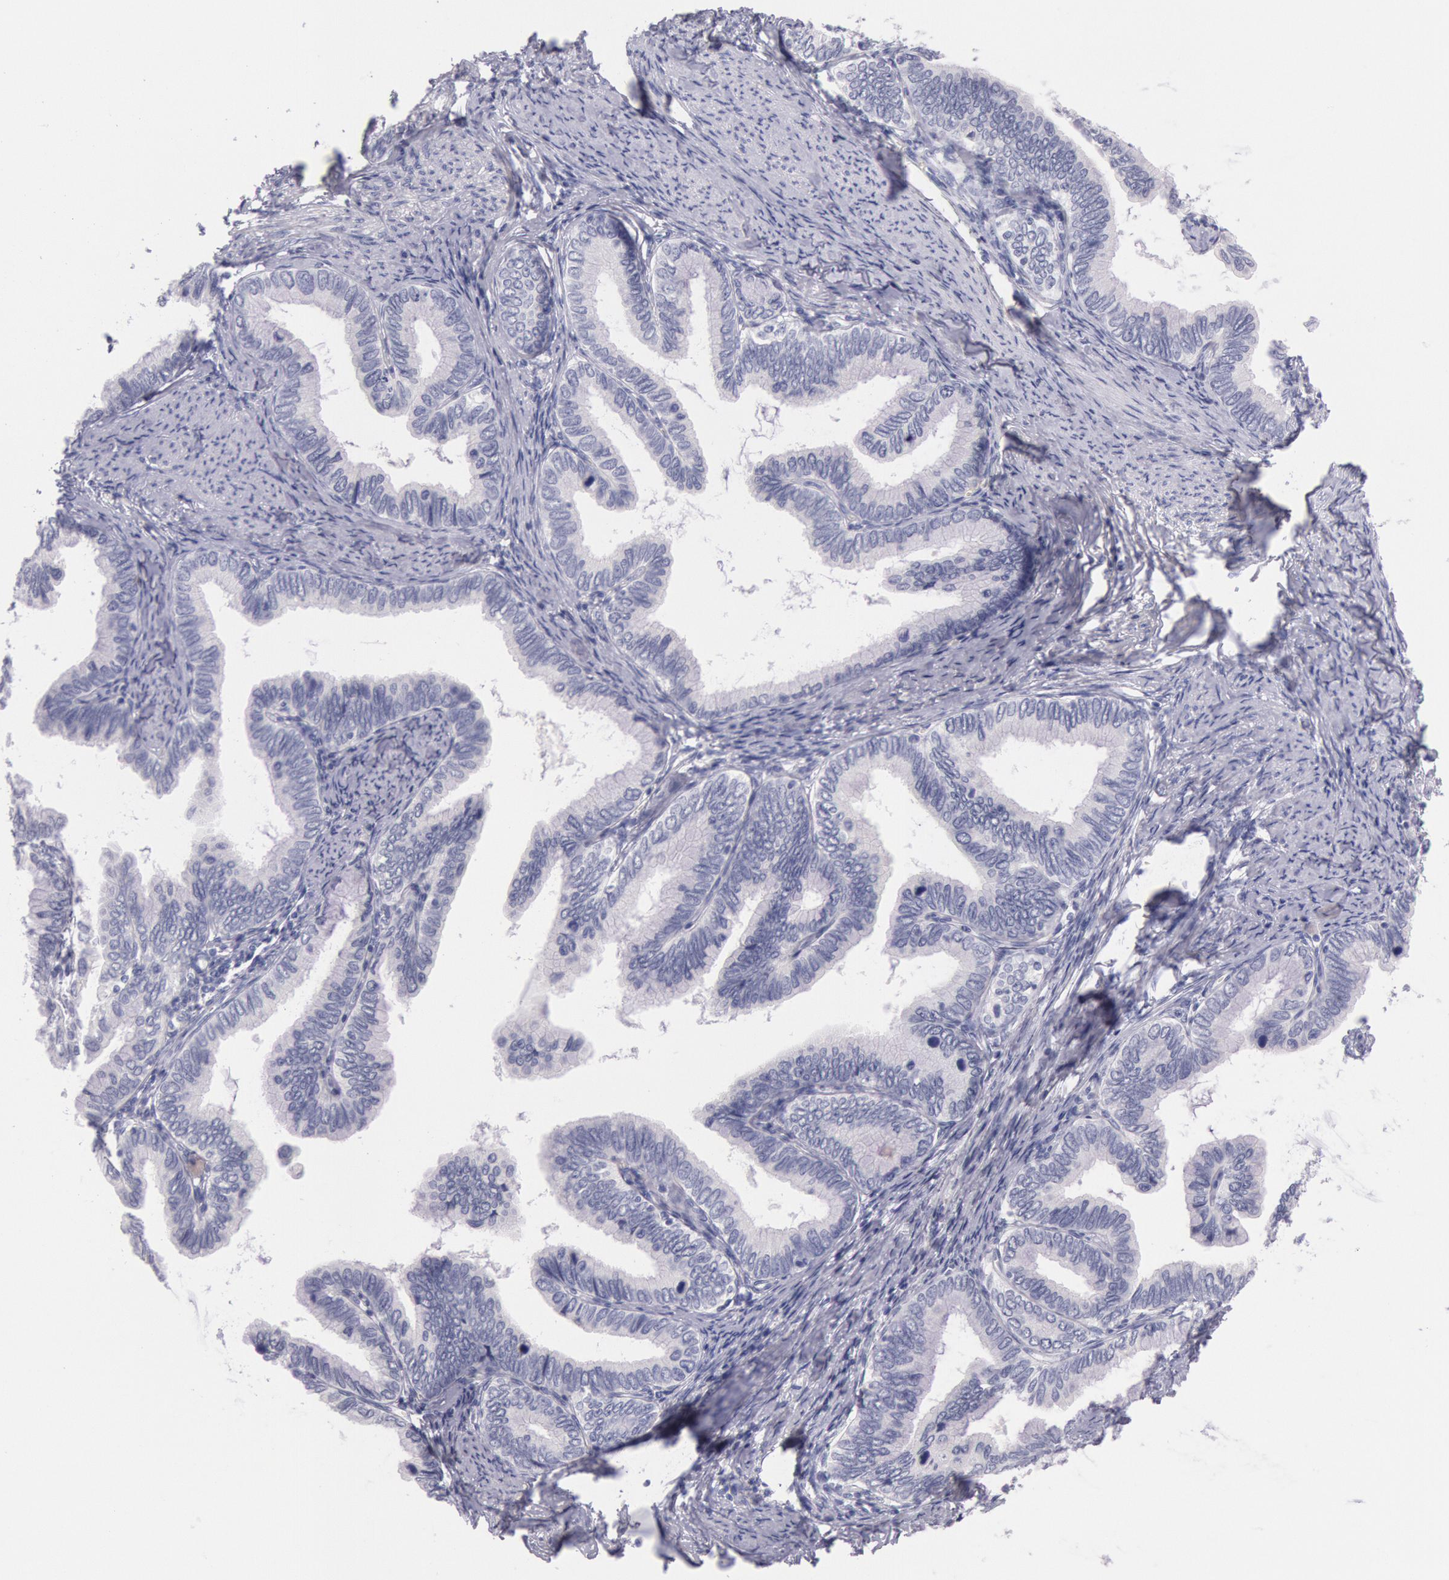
{"staining": {"intensity": "negative", "quantity": "none", "location": "none"}, "tissue": "cervical cancer", "cell_type": "Tumor cells", "image_type": "cancer", "snomed": [{"axis": "morphology", "description": "Adenocarcinoma, NOS"}, {"axis": "topography", "description": "Cervix"}], "caption": "Human cervical adenocarcinoma stained for a protein using IHC displays no positivity in tumor cells.", "gene": "EGFR", "patient": {"sex": "female", "age": 49}}